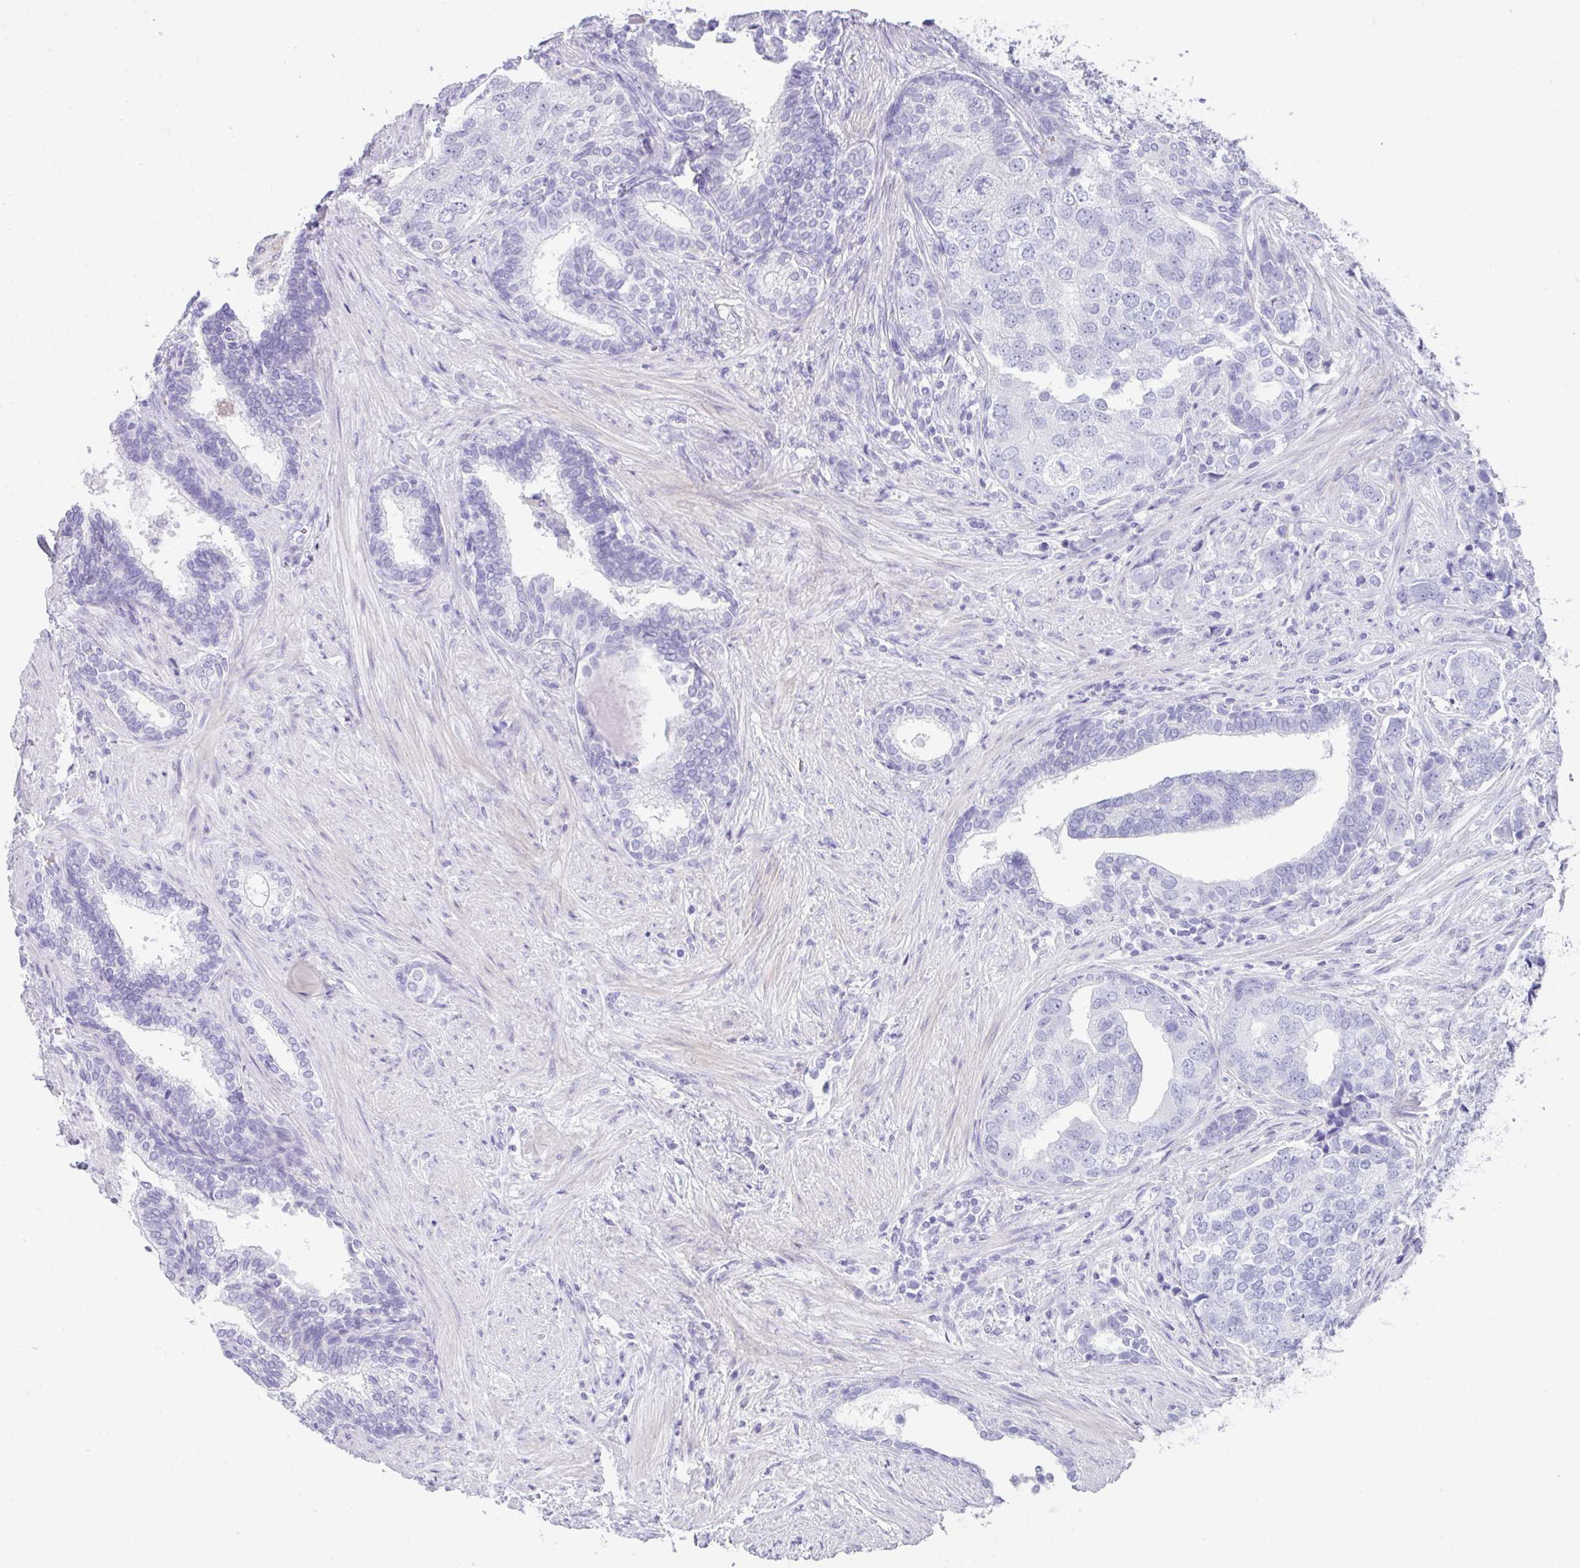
{"staining": {"intensity": "negative", "quantity": "none", "location": "none"}, "tissue": "prostate cancer", "cell_type": "Tumor cells", "image_type": "cancer", "snomed": [{"axis": "morphology", "description": "Adenocarcinoma, High grade"}, {"axis": "topography", "description": "Prostate"}], "caption": "Immunohistochemical staining of human prostate cancer shows no significant staining in tumor cells.", "gene": "RLF", "patient": {"sex": "male", "age": 68}}